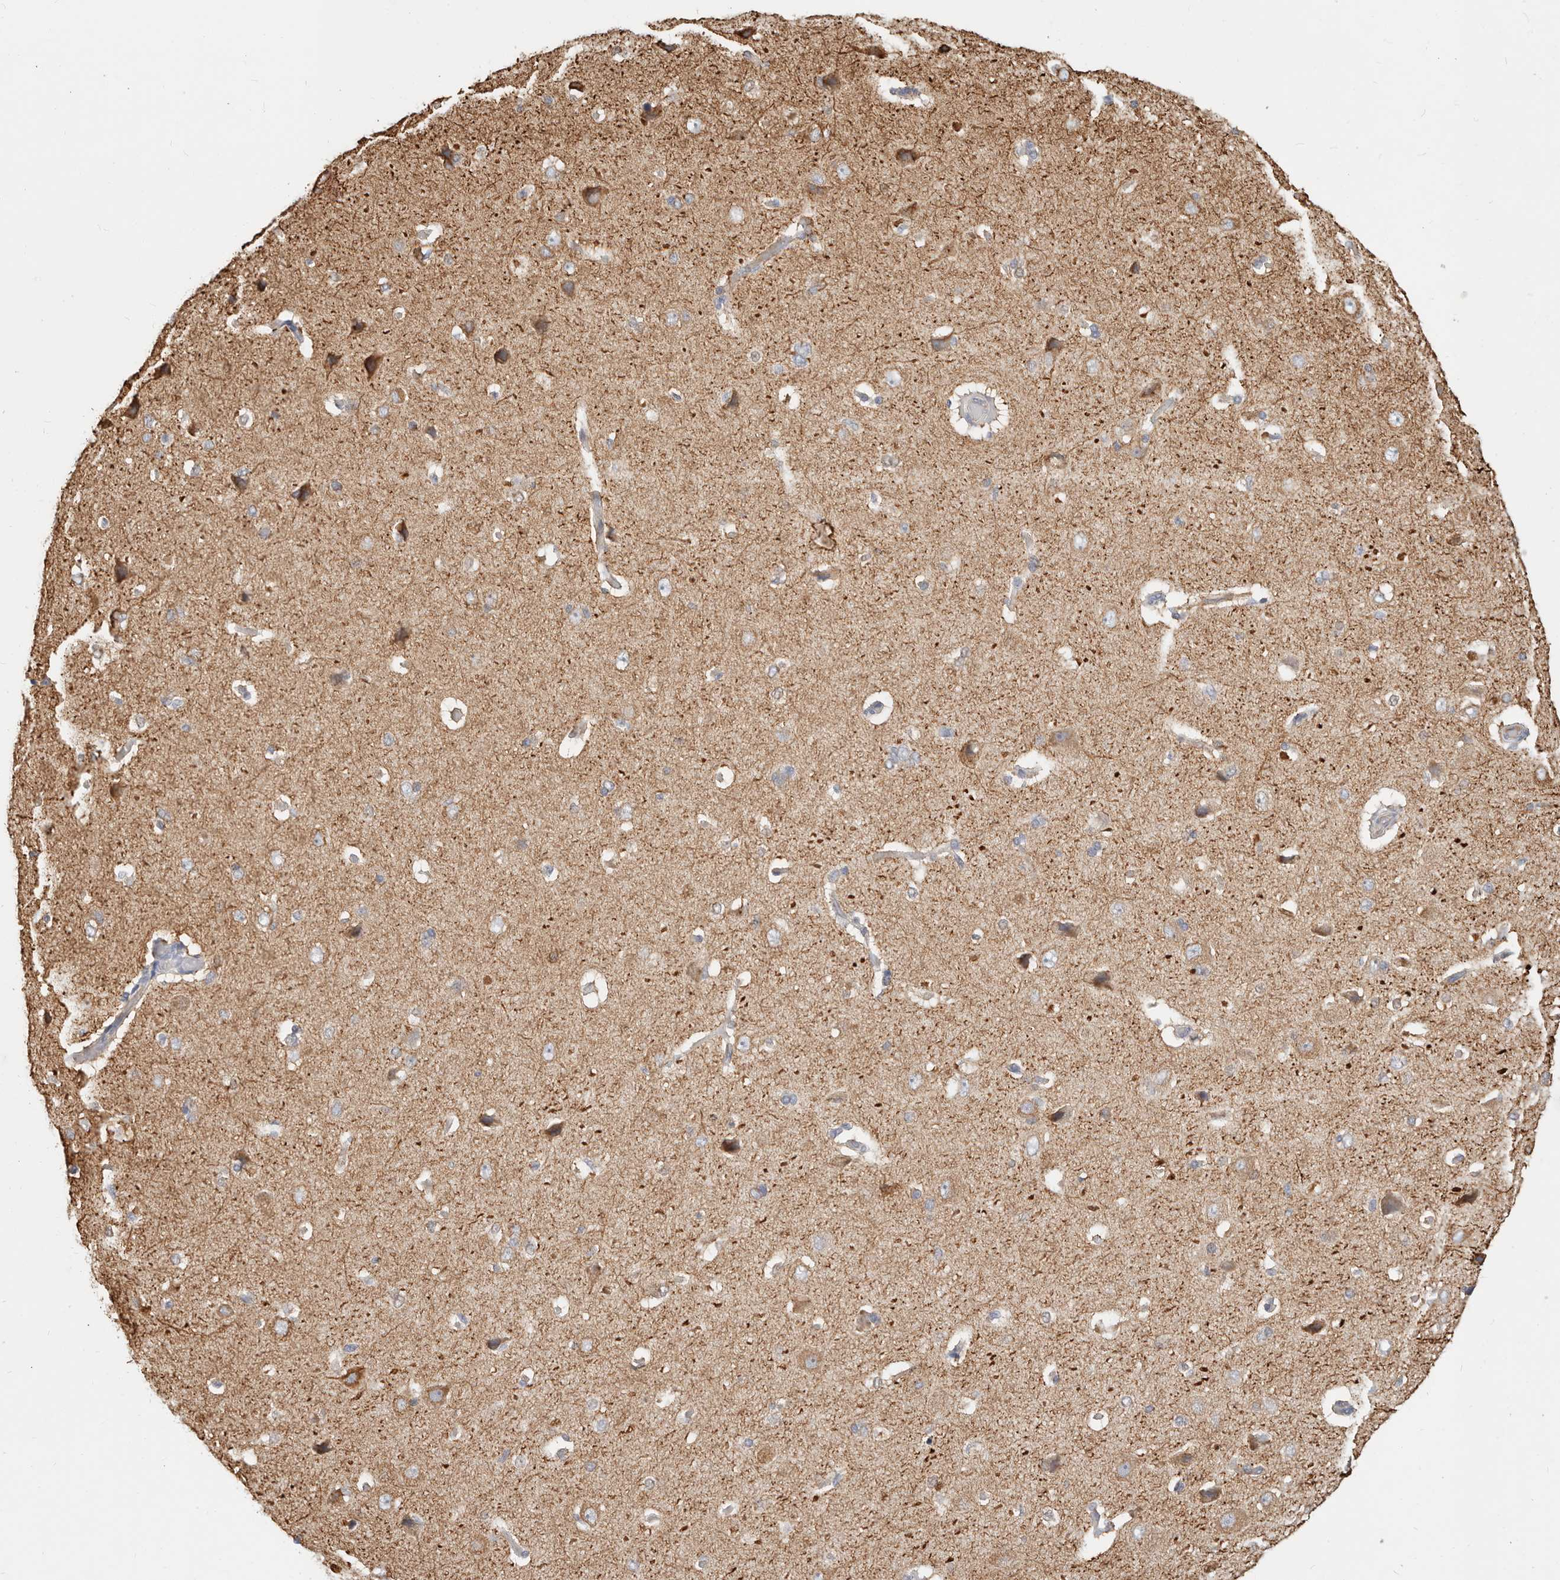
{"staining": {"intensity": "weak", "quantity": ">75%", "location": "cytoplasmic/membranous"}, "tissue": "cerebral cortex", "cell_type": "Endothelial cells", "image_type": "normal", "snomed": [{"axis": "morphology", "description": "Normal tissue, NOS"}, {"axis": "topography", "description": "Cerebral cortex"}], "caption": "Immunohistochemistry photomicrograph of normal cerebral cortex: cerebral cortex stained using IHC exhibits low levels of weak protein expression localized specifically in the cytoplasmic/membranous of endothelial cells, appearing as a cytoplasmic/membranous brown color.", "gene": "ZRANB1", "patient": {"sex": "male", "age": 62}}